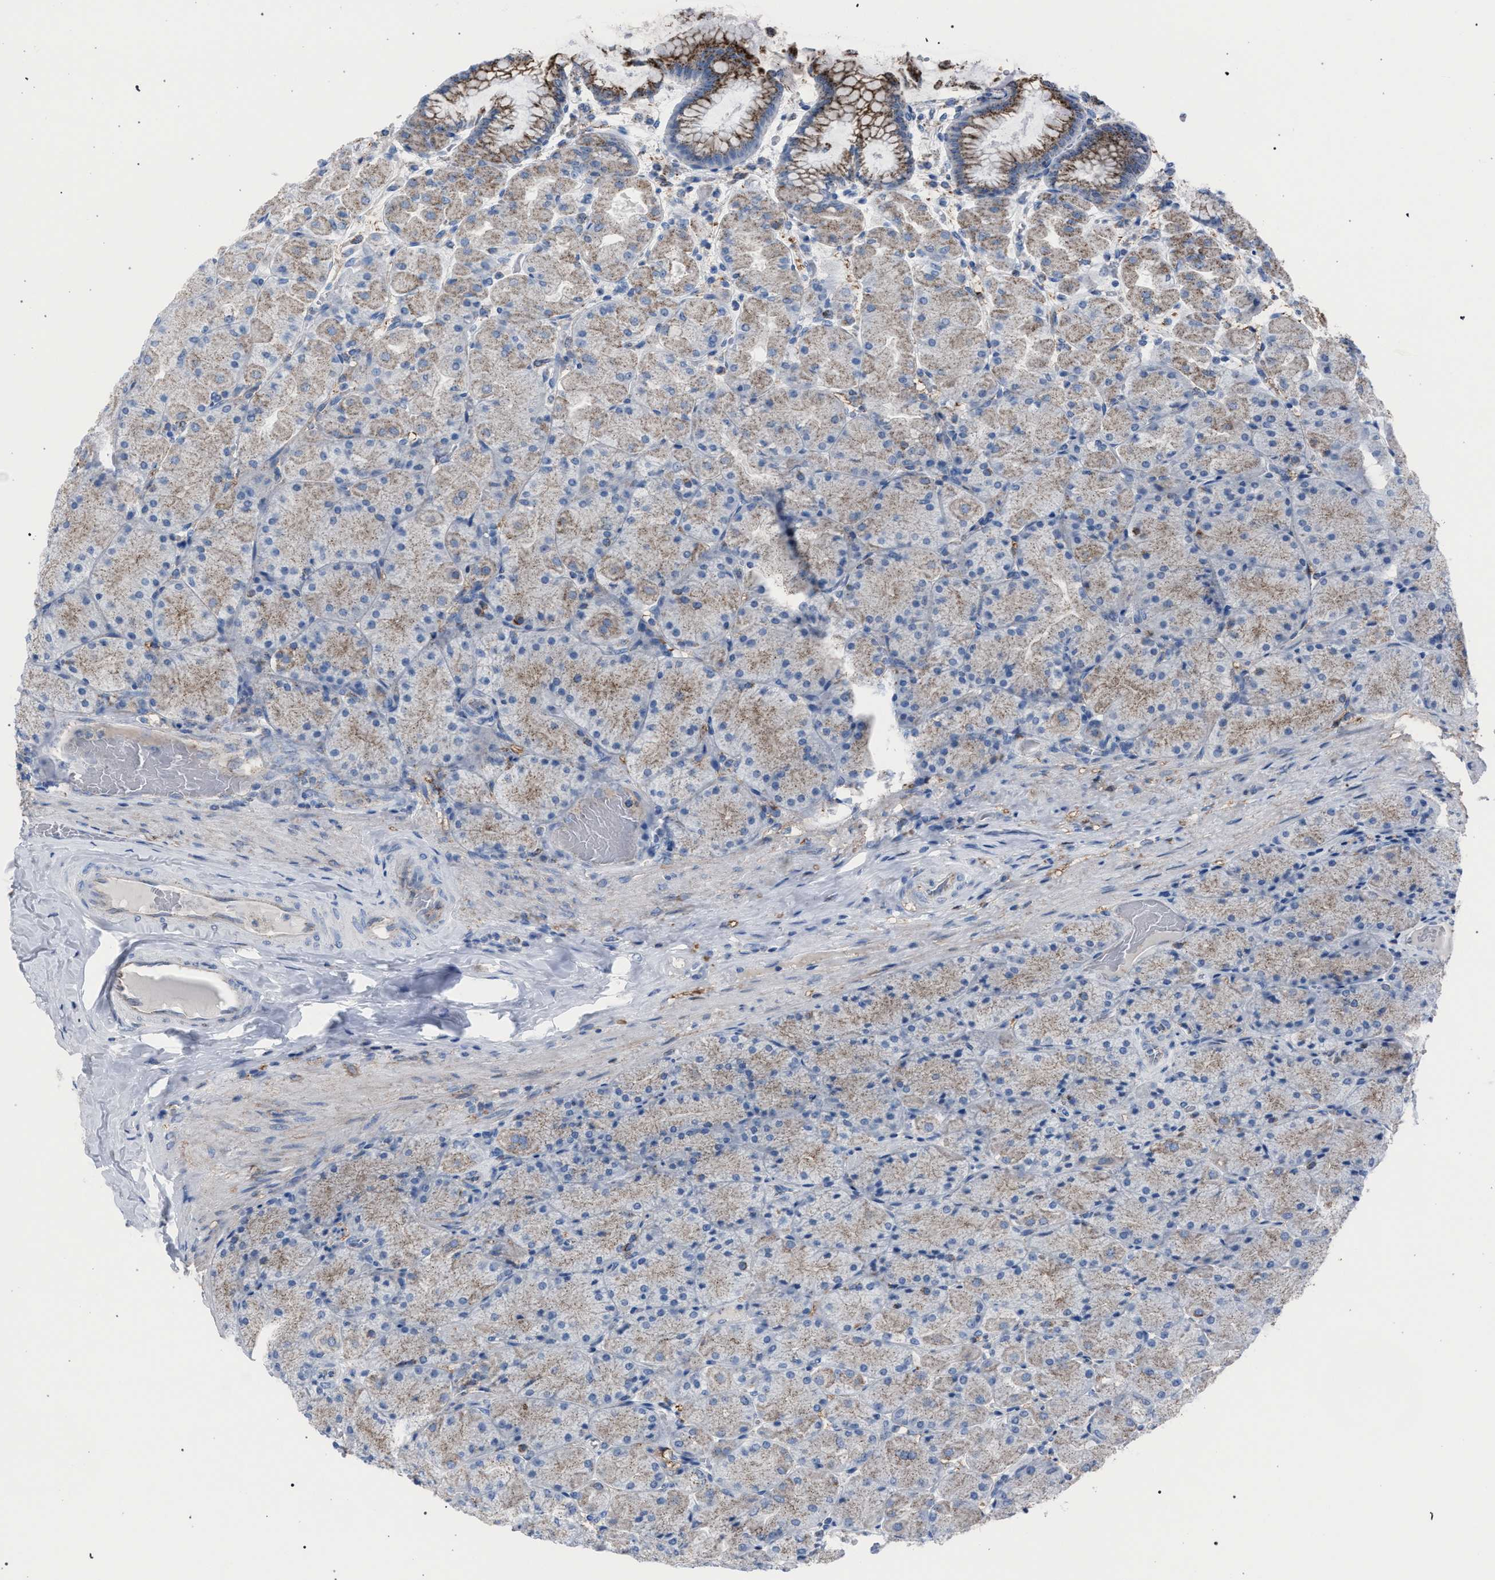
{"staining": {"intensity": "moderate", "quantity": "25%-75%", "location": "cytoplasmic/membranous"}, "tissue": "stomach", "cell_type": "Glandular cells", "image_type": "normal", "snomed": [{"axis": "morphology", "description": "Normal tissue, NOS"}, {"axis": "topography", "description": "Stomach, upper"}], "caption": "Protein staining of benign stomach shows moderate cytoplasmic/membranous expression in approximately 25%-75% of glandular cells.", "gene": "HSD17B4", "patient": {"sex": "female", "age": 56}}